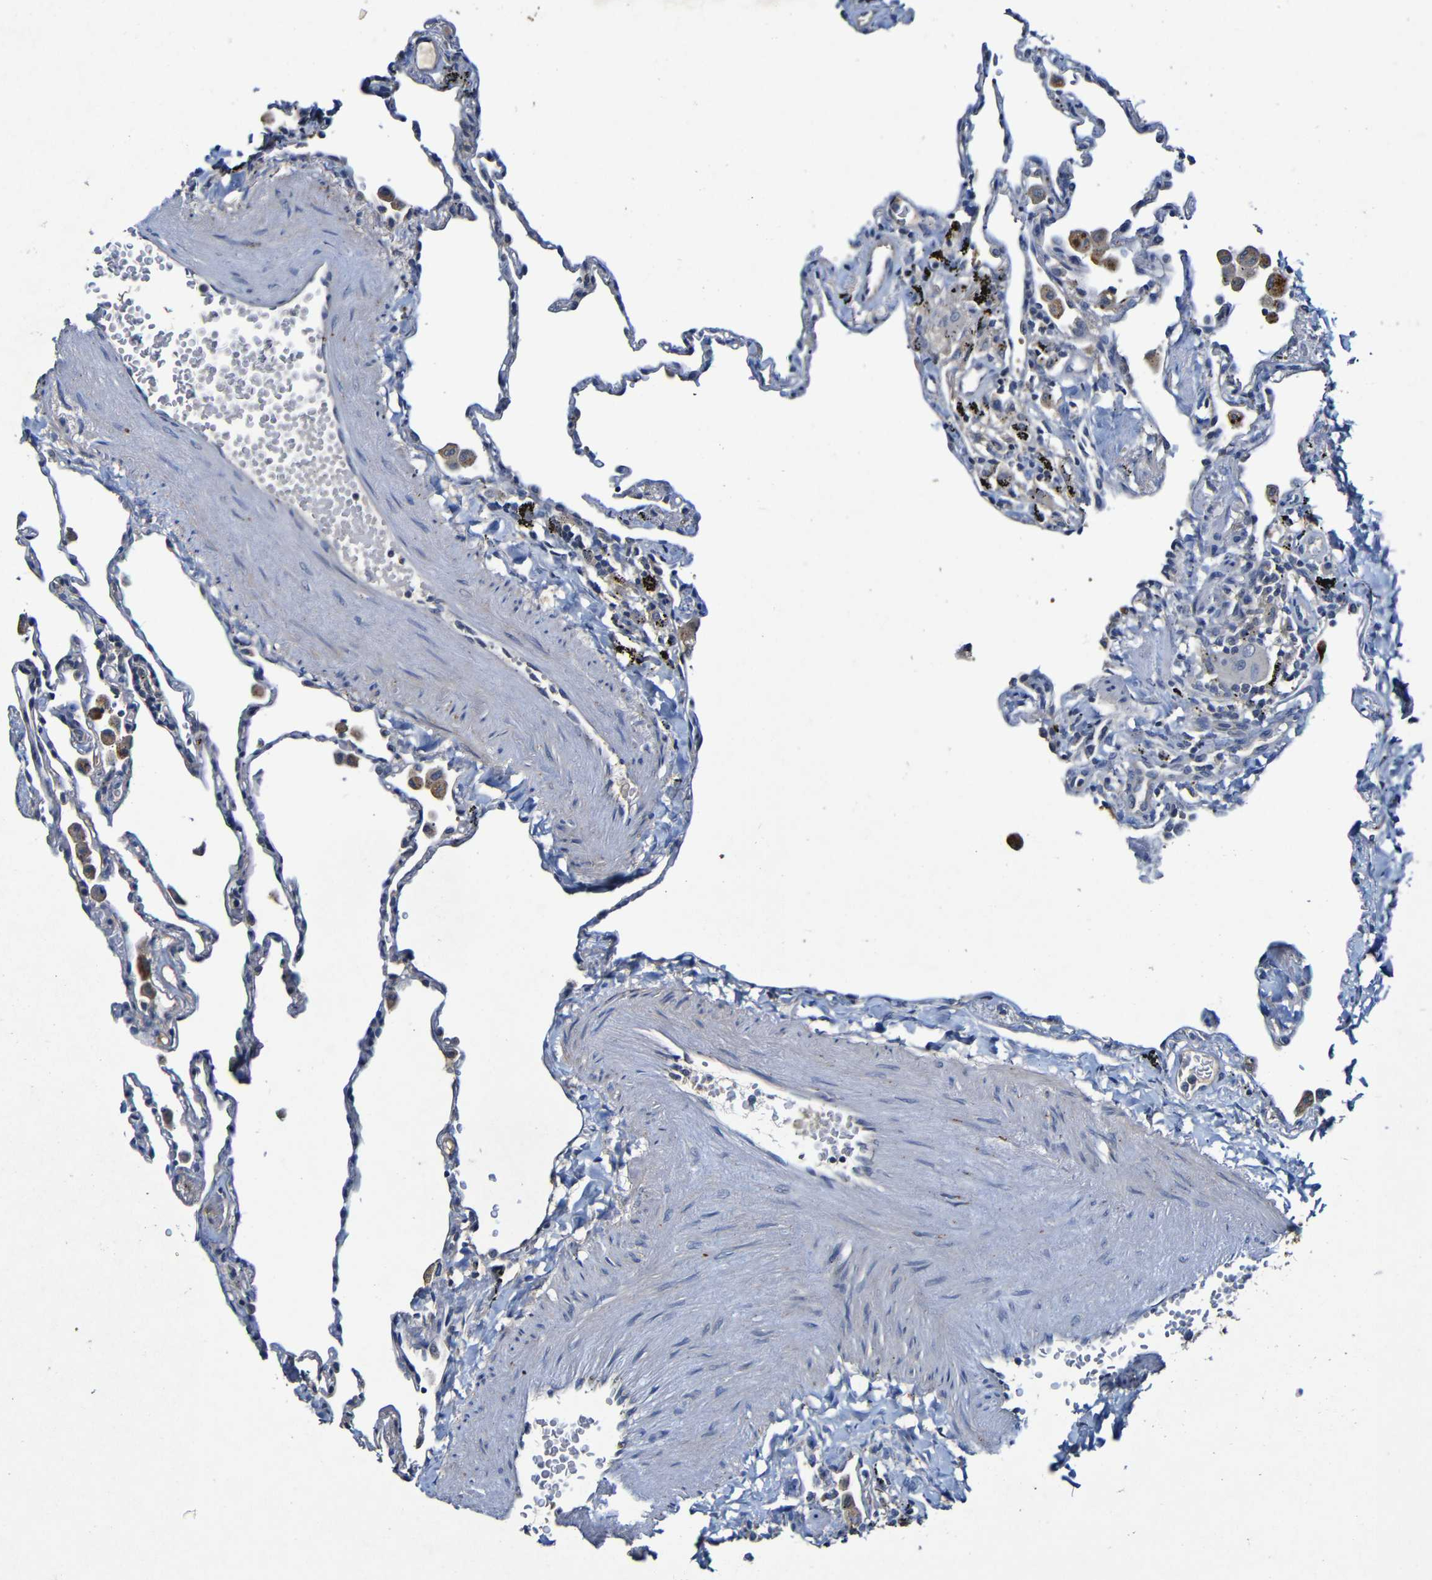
{"staining": {"intensity": "negative", "quantity": "none", "location": "none"}, "tissue": "lung", "cell_type": "Alveolar cells", "image_type": "normal", "snomed": [{"axis": "morphology", "description": "Normal tissue, NOS"}, {"axis": "topography", "description": "Lung"}], "caption": "Alveolar cells are negative for protein expression in benign human lung. (Immunohistochemistry, brightfield microscopy, high magnification).", "gene": "LRRC70", "patient": {"sex": "male", "age": 59}}